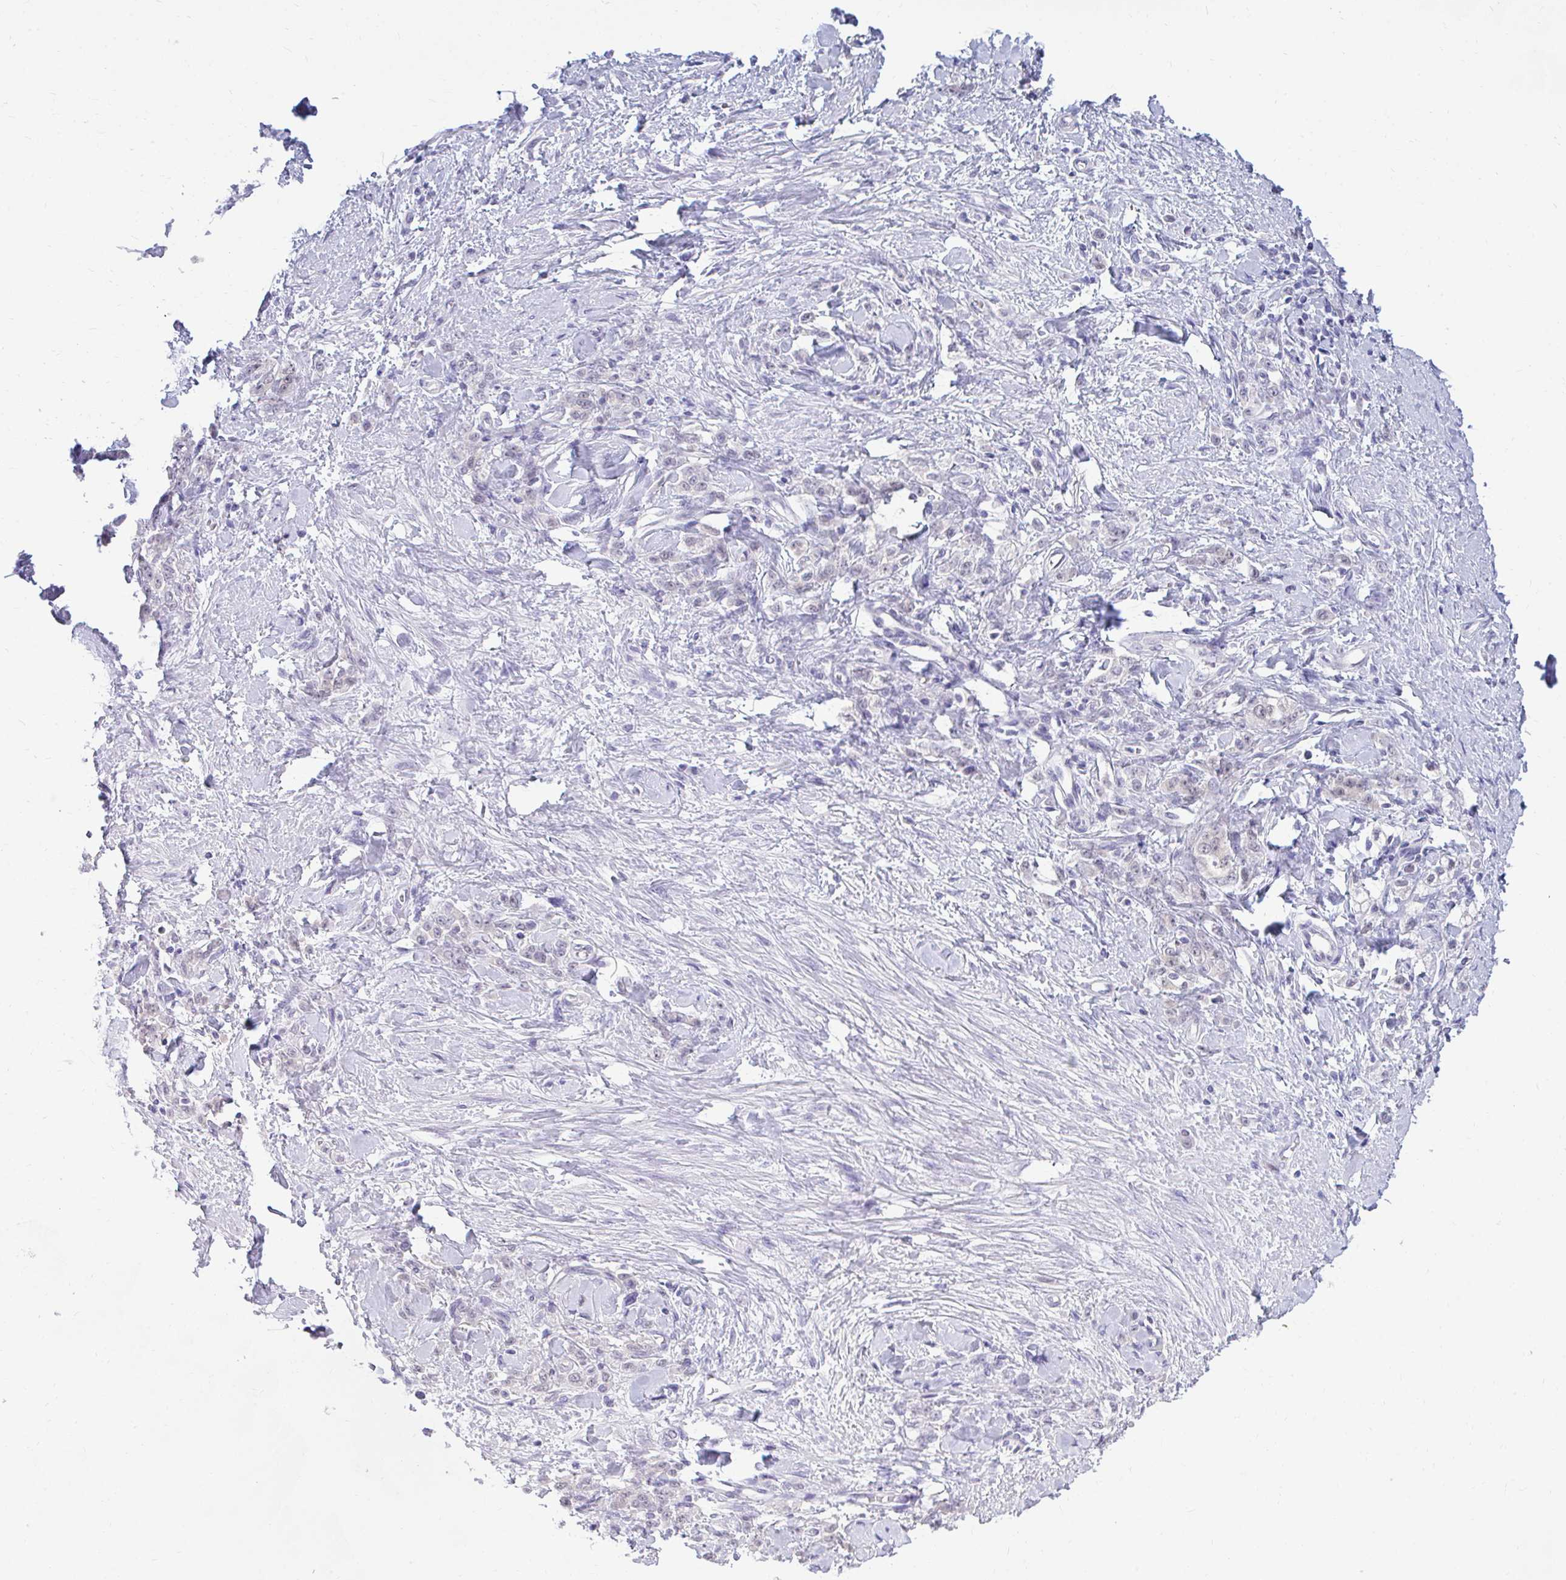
{"staining": {"intensity": "negative", "quantity": "none", "location": "none"}, "tissue": "stomach cancer", "cell_type": "Tumor cells", "image_type": "cancer", "snomed": [{"axis": "morphology", "description": "Normal tissue, NOS"}, {"axis": "morphology", "description": "Adenocarcinoma, NOS"}, {"axis": "topography", "description": "Stomach"}], "caption": "Immunohistochemistry (IHC) photomicrograph of adenocarcinoma (stomach) stained for a protein (brown), which displays no staining in tumor cells. (DAB immunohistochemistry (IHC), high magnification).", "gene": "CSE1L", "patient": {"sex": "male", "age": 82}}